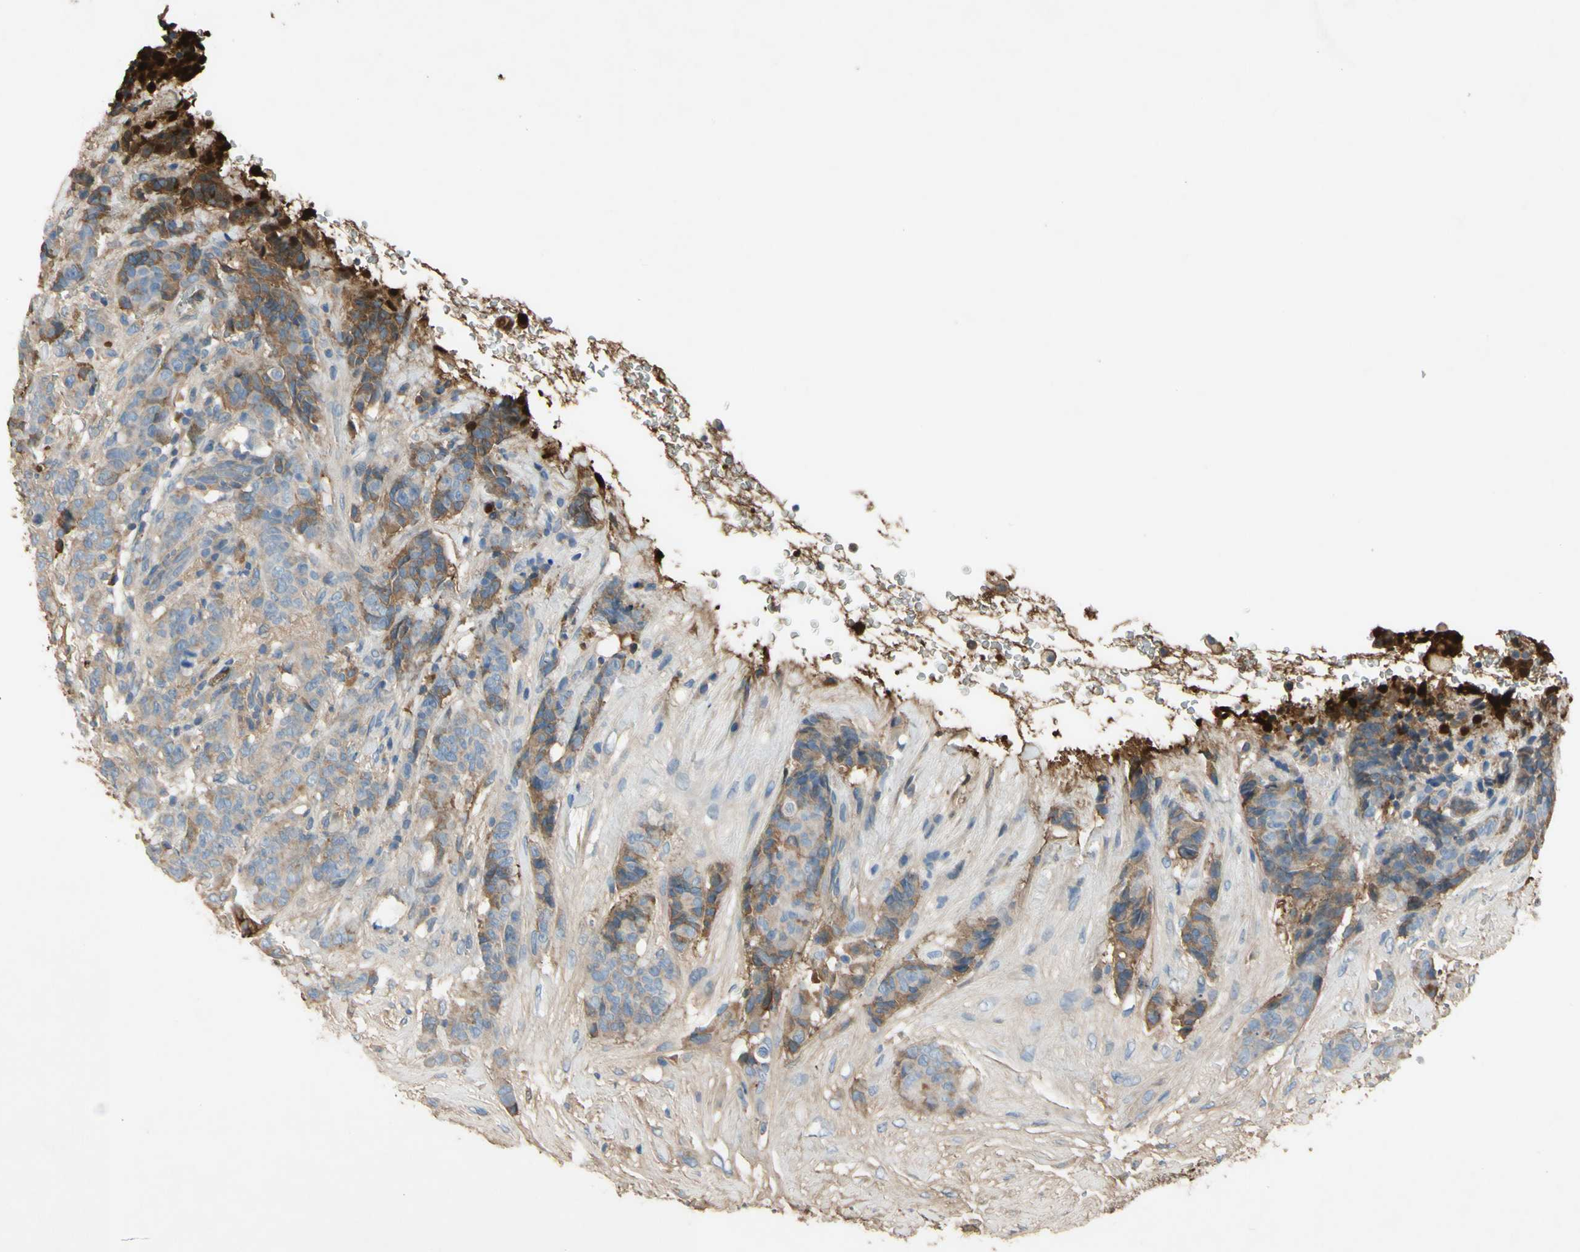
{"staining": {"intensity": "weak", "quantity": ">75%", "location": "cytoplasmic/membranous"}, "tissue": "breast cancer", "cell_type": "Tumor cells", "image_type": "cancer", "snomed": [{"axis": "morphology", "description": "Duct carcinoma"}, {"axis": "topography", "description": "Breast"}], "caption": "There is low levels of weak cytoplasmic/membranous staining in tumor cells of invasive ductal carcinoma (breast), as demonstrated by immunohistochemical staining (brown color).", "gene": "TIMP2", "patient": {"sex": "female", "age": 40}}